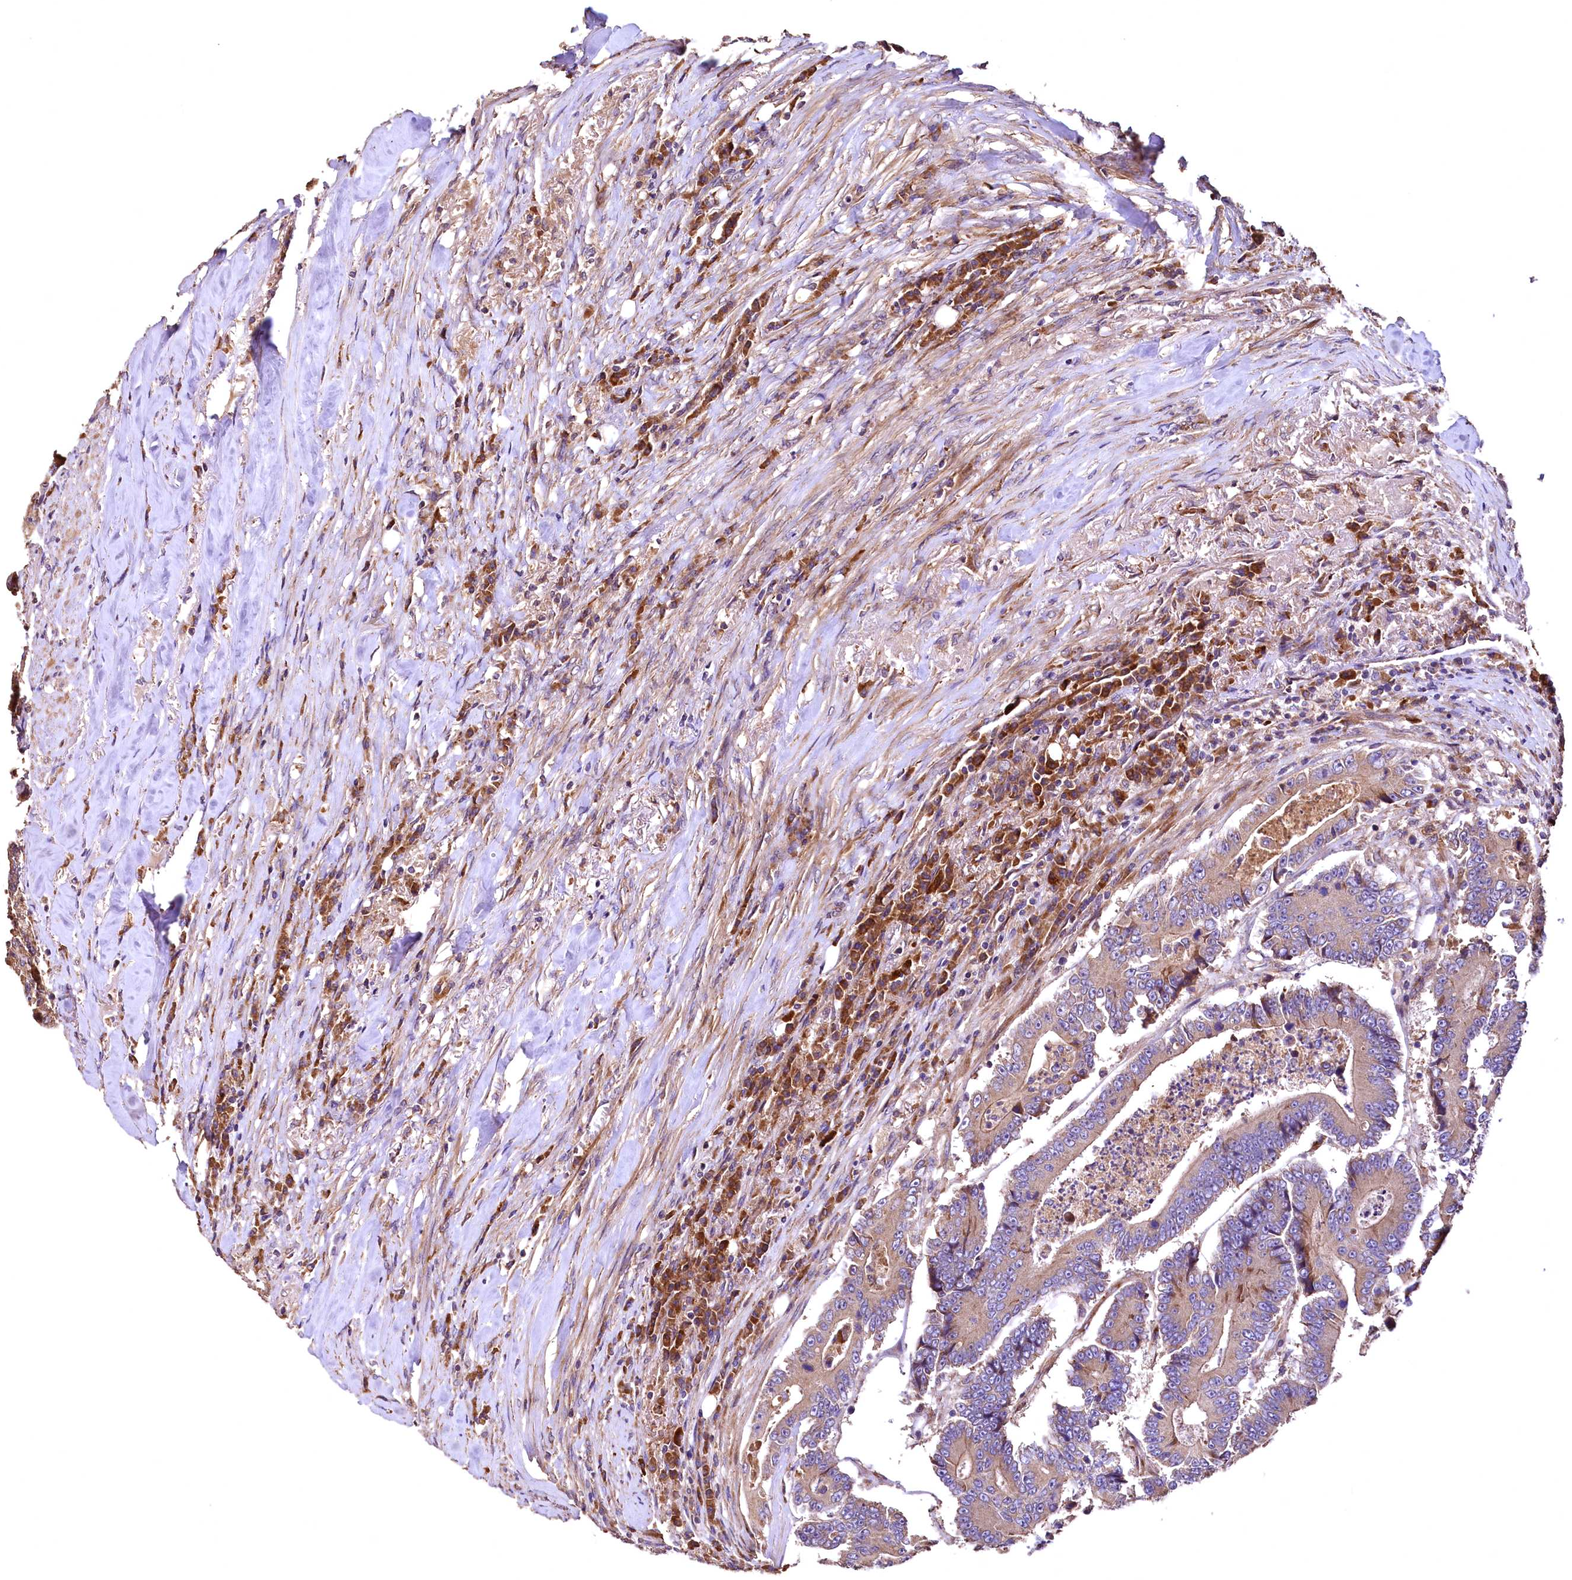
{"staining": {"intensity": "moderate", "quantity": ">75%", "location": "cytoplasmic/membranous"}, "tissue": "colorectal cancer", "cell_type": "Tumor cells", "image_type": "cancer", "snomed": [{"axis": "morphology", "description": "Adenocarcinoma, NOS"}, {"axis": "topography", "description": "Colon"}], "caption": "The histopathology image reveals immunohistochemical staining of colorectal cancer. There is moderate cytoplasmic/membranous positivity is present in approximately >75% of tumor cells.", "gene": "RASSF1", "patient": {"sex": "male", "age": 83}}